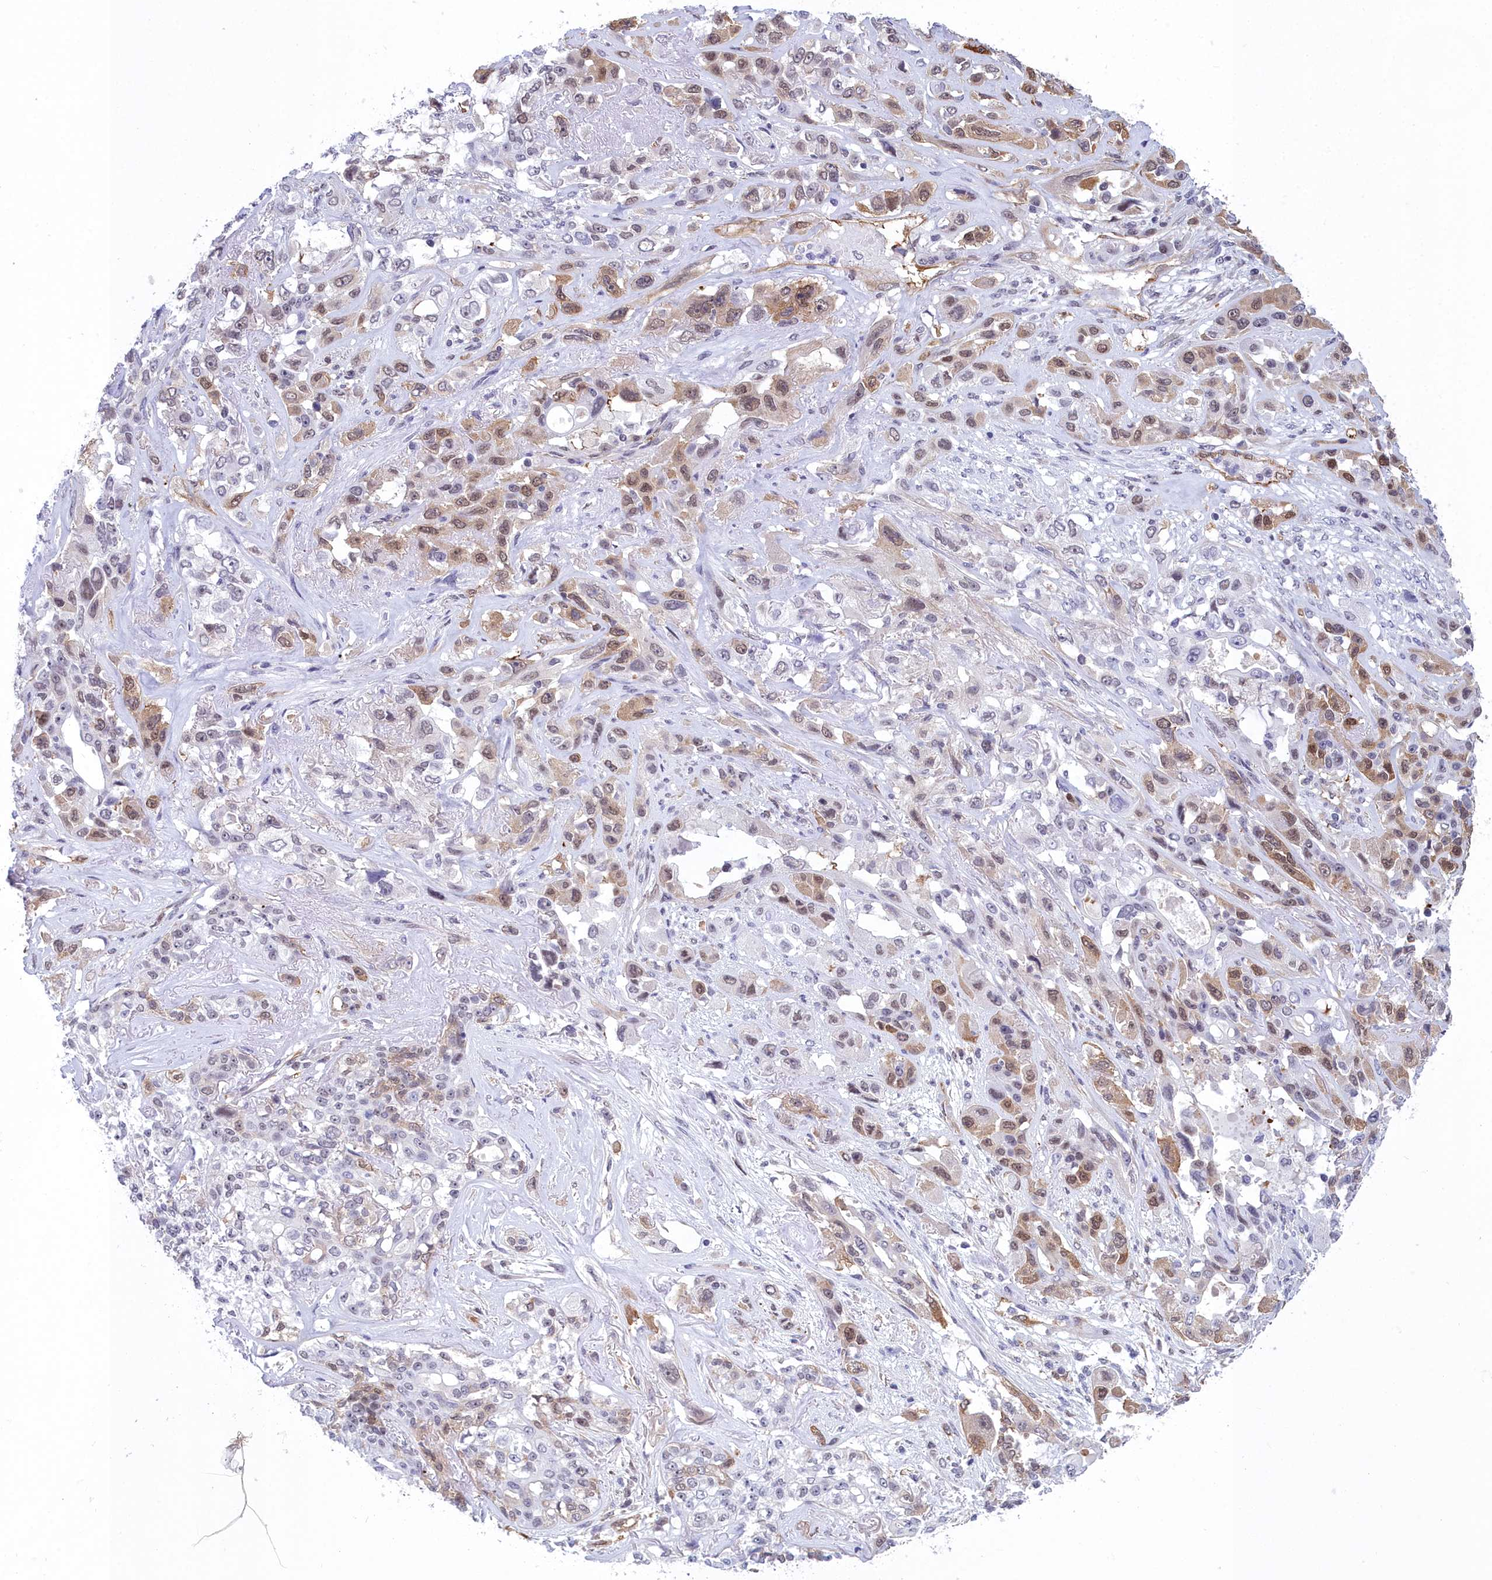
{"staining": {"intensity": "moderate", "quantity": ">75%", "location": "cytoplasmic/membranous,nuclear"}, "tissue": "lung cancer", "cell_type": "Tumor cells", "image_type": "cancer", "snomed": [{"axis": "morphology", "description": "Squamous cell carcinoma, NOS"}, {"axis": "topography", "description": "Lung"}], "caption": "Protein staining of squamous cell carcinoma (lung) tissue shows moderate cytoplasmic/membranous and nuclear staining in approximately >75% of tumor cells.", "gene": "CCDC97", "patient": {"sex": "female", "age": 70}}